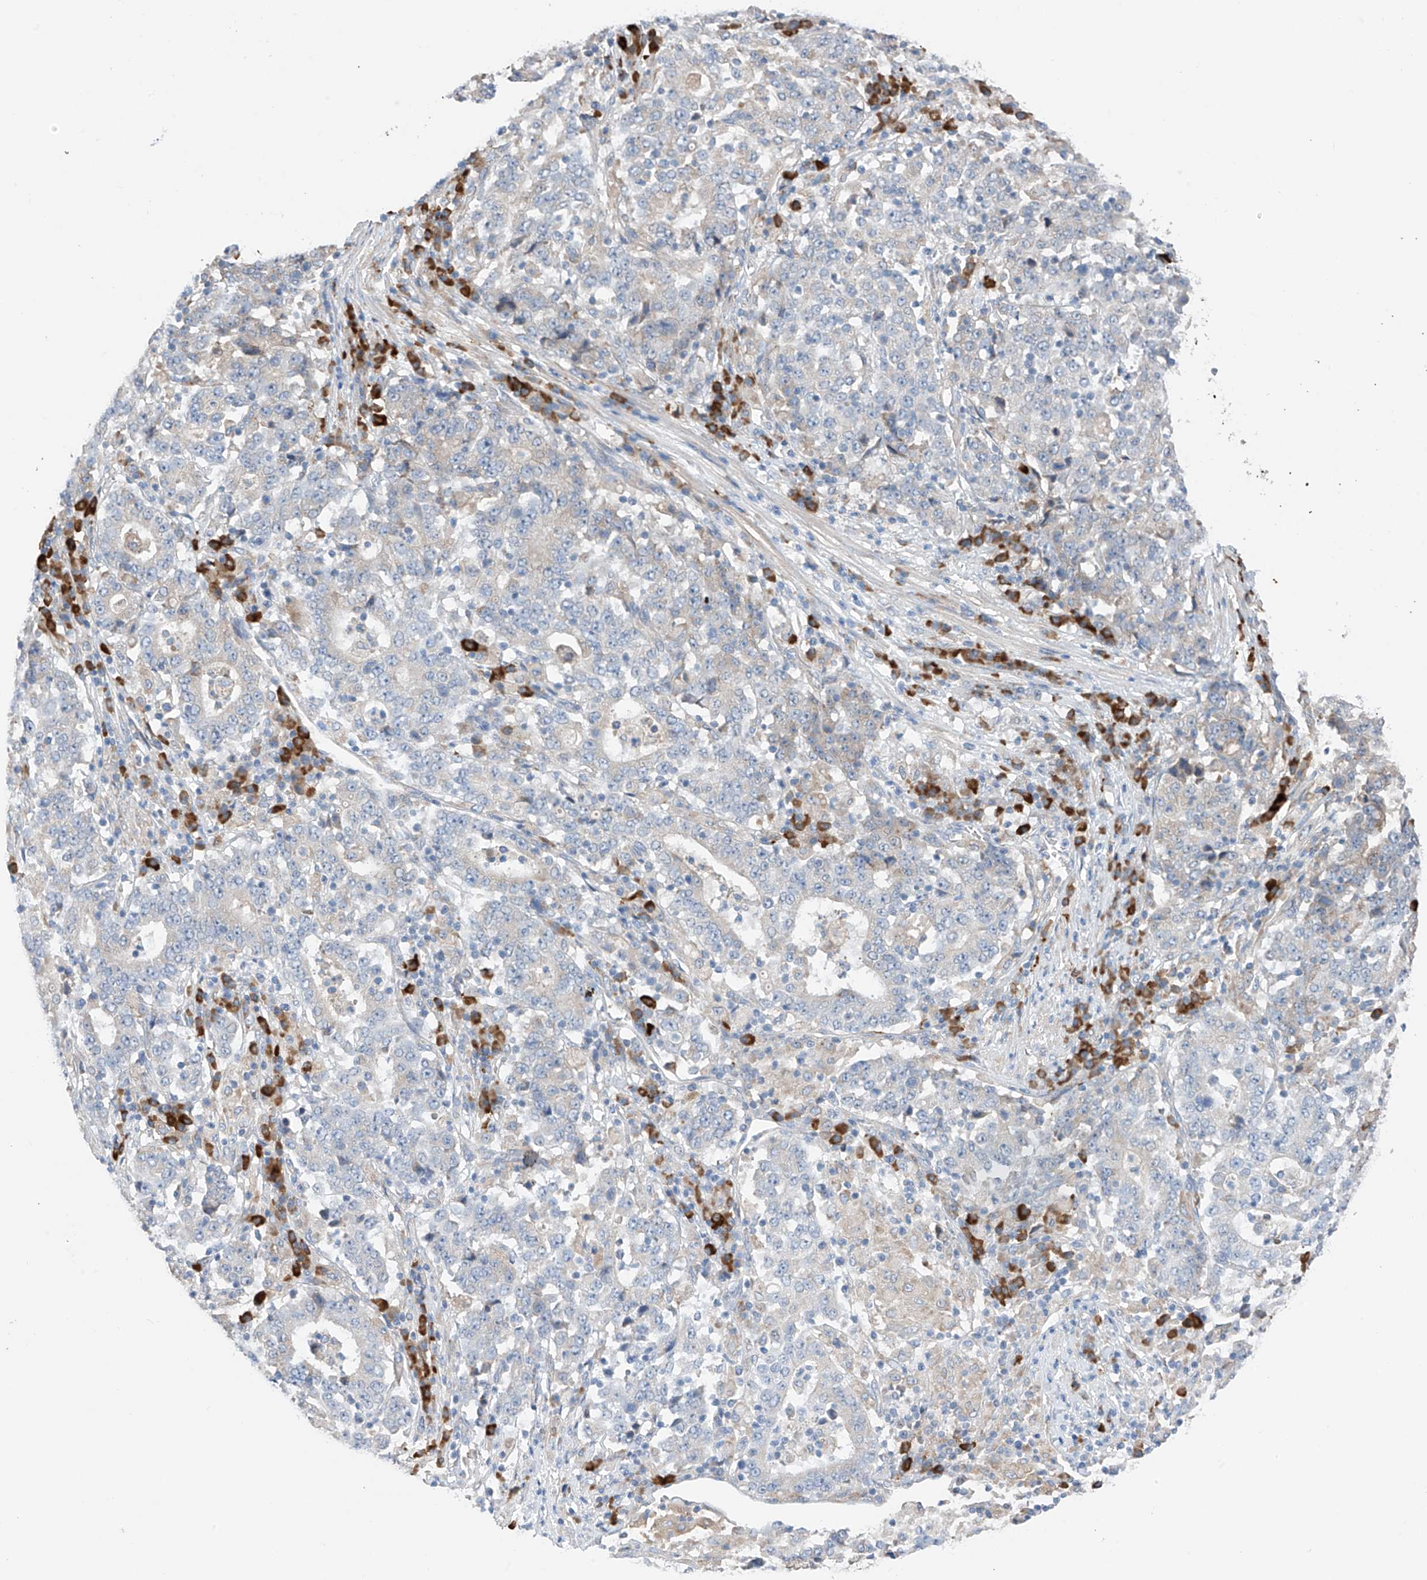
{"staining": {"intensity": "negative", "quantity": "none", "location": "none"}, "tissue": "stomach cancer", "cell_type": "Tumor cells", "image_type": "cancer", "snomed": [{"axis": "morphology", "description": "Adenocarcinoma, NOS"}, {"axis": "topography", "description": "Stomach"}], "caption": "Histopathology image shows no significant protein positivity in tumor cells of stomach cancer (adenocarcinoma).", "gene": "REC8", "patient": {"sex": "male", "age": 59}}